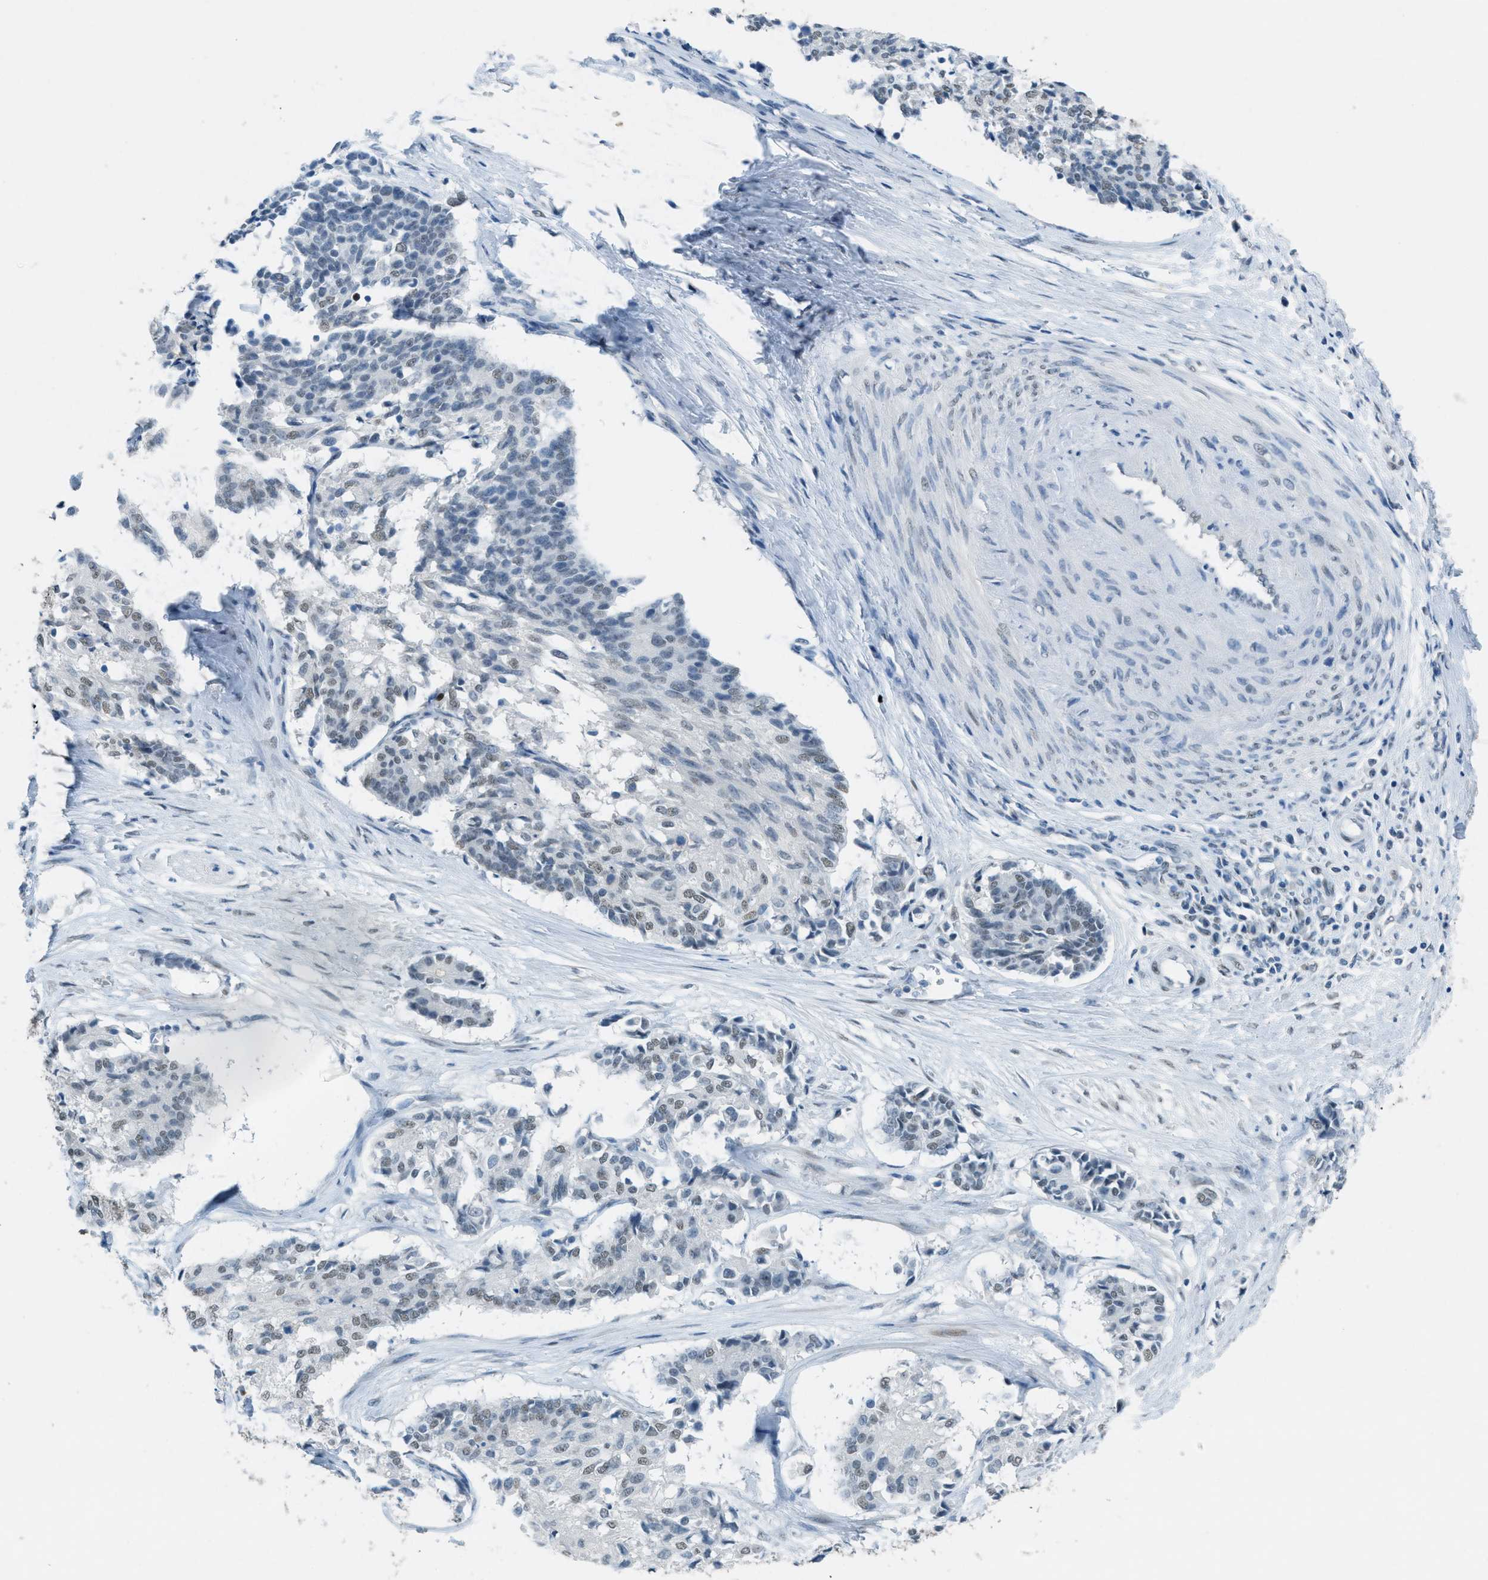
{"staining": {"intensity": "weak", "quantity": "<25%", "location": "nuclear"}, "tissue": "cervical cancer", "cell_type": "Tumor cells", "image_type": "cancer", "snomed": [{"axis": "morphology", "description": "Squamous cell carcinoma, NOS"}, {"axis": "topography", "description": "Cervix"}], "caption": "Immunohistochemical staining of human cervical cancer shows no significant expression in tumor cells.", "gene": "TTC13", "patient": {"sex": "female", "age": 35}}